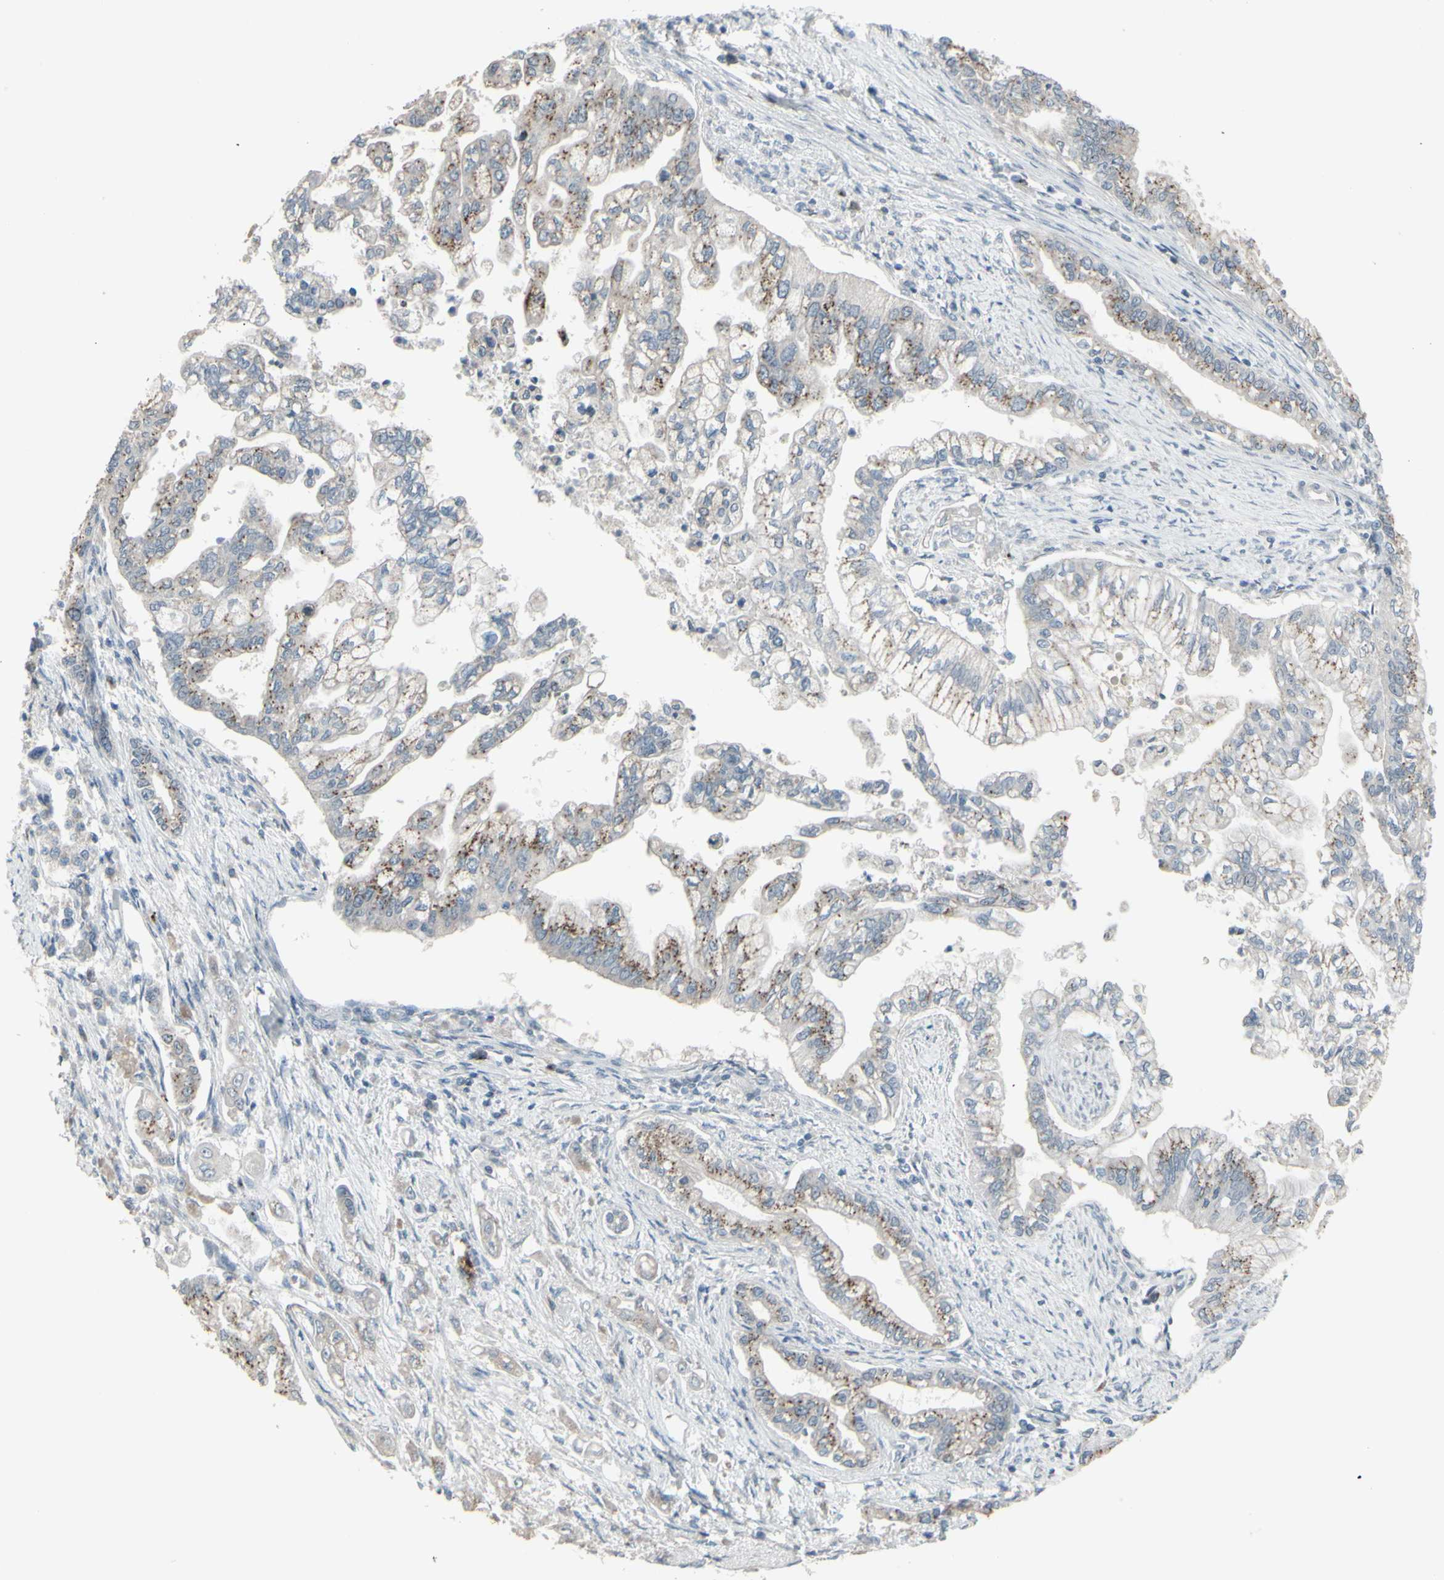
{"staining": {"intensity": "moderate", "quantity": "25%-75%", "location": "cytoplasmic/membranous"}, "tissue": "pancreatic cancer", "cell_type": "Tumor cells", "image_type": "cancer", "snomed": [{"axis": "morphology", "description": "Normal tissue, NOS"}, {"axis": "topography", "description": "Pancreas"}], "caption": "DAB (3,3'-diaminobenzidine) immunohistochemical staining of human pancreatic cancer reveals moderate cytoplasmic/membranous protein staining in approximately 25%-75% of tumor cells.", "gene": "CD79B", "patient": {"sex": "male", "age": 42}}